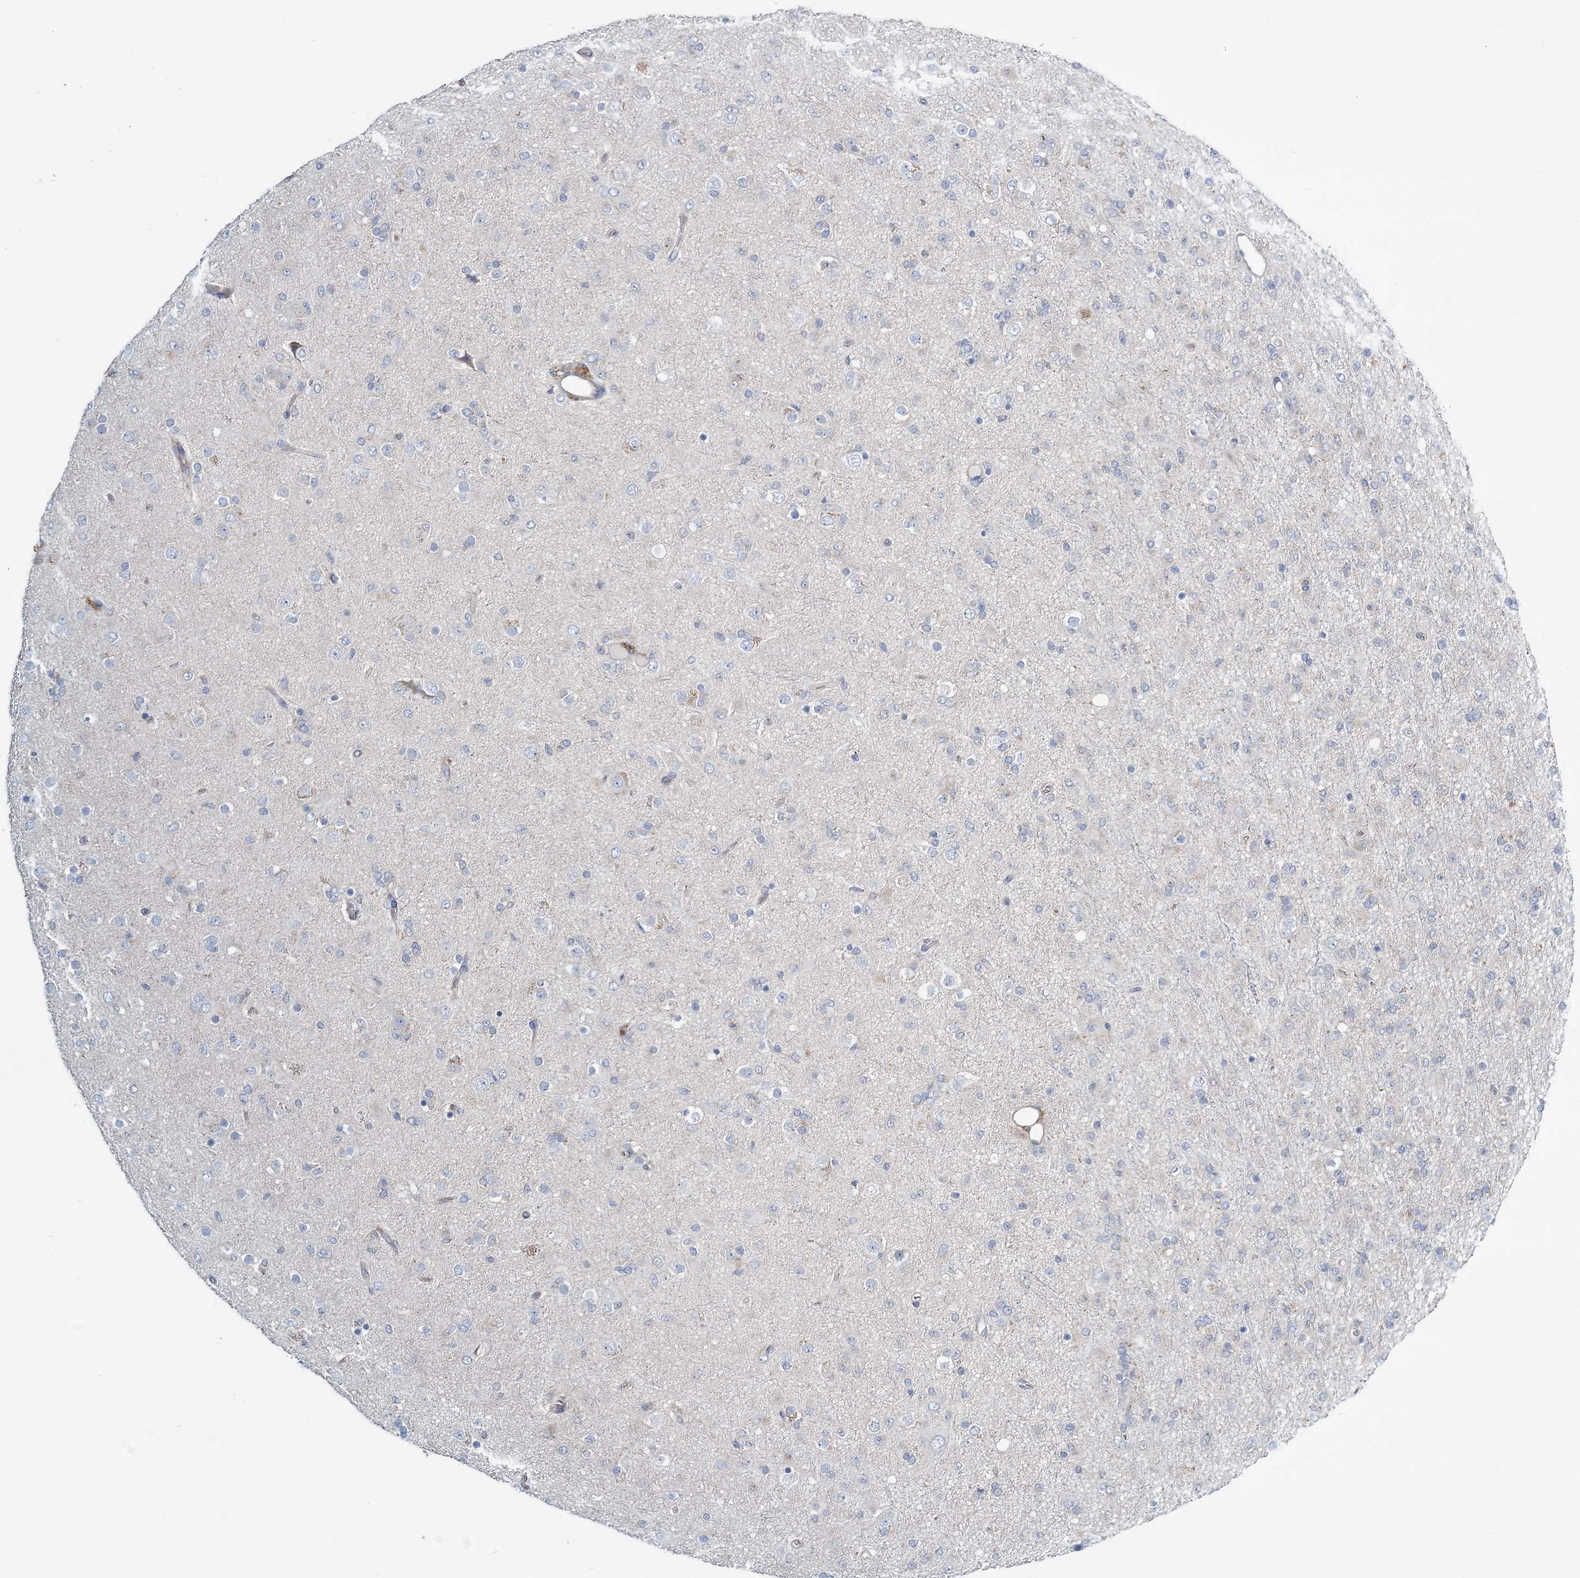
{"staining": {"intensity": "negative", "quantity": "none", "location": "none"}, "tissue": "glioma", "cell_type": "Tumor cells", "image_type": "cancer", "snomed": [{"axis": "morphology", "description": "Glioma, malignant, Low grade"}, {"axis": "topography", "description": "Brain"}], "caption": "This is a micrograph of IHC staining of low-grade glioma (malignant), which shows no positivity in tumor cells.", "gene": "ATP11B", "patient": {"sex": "male", "age": 65}}